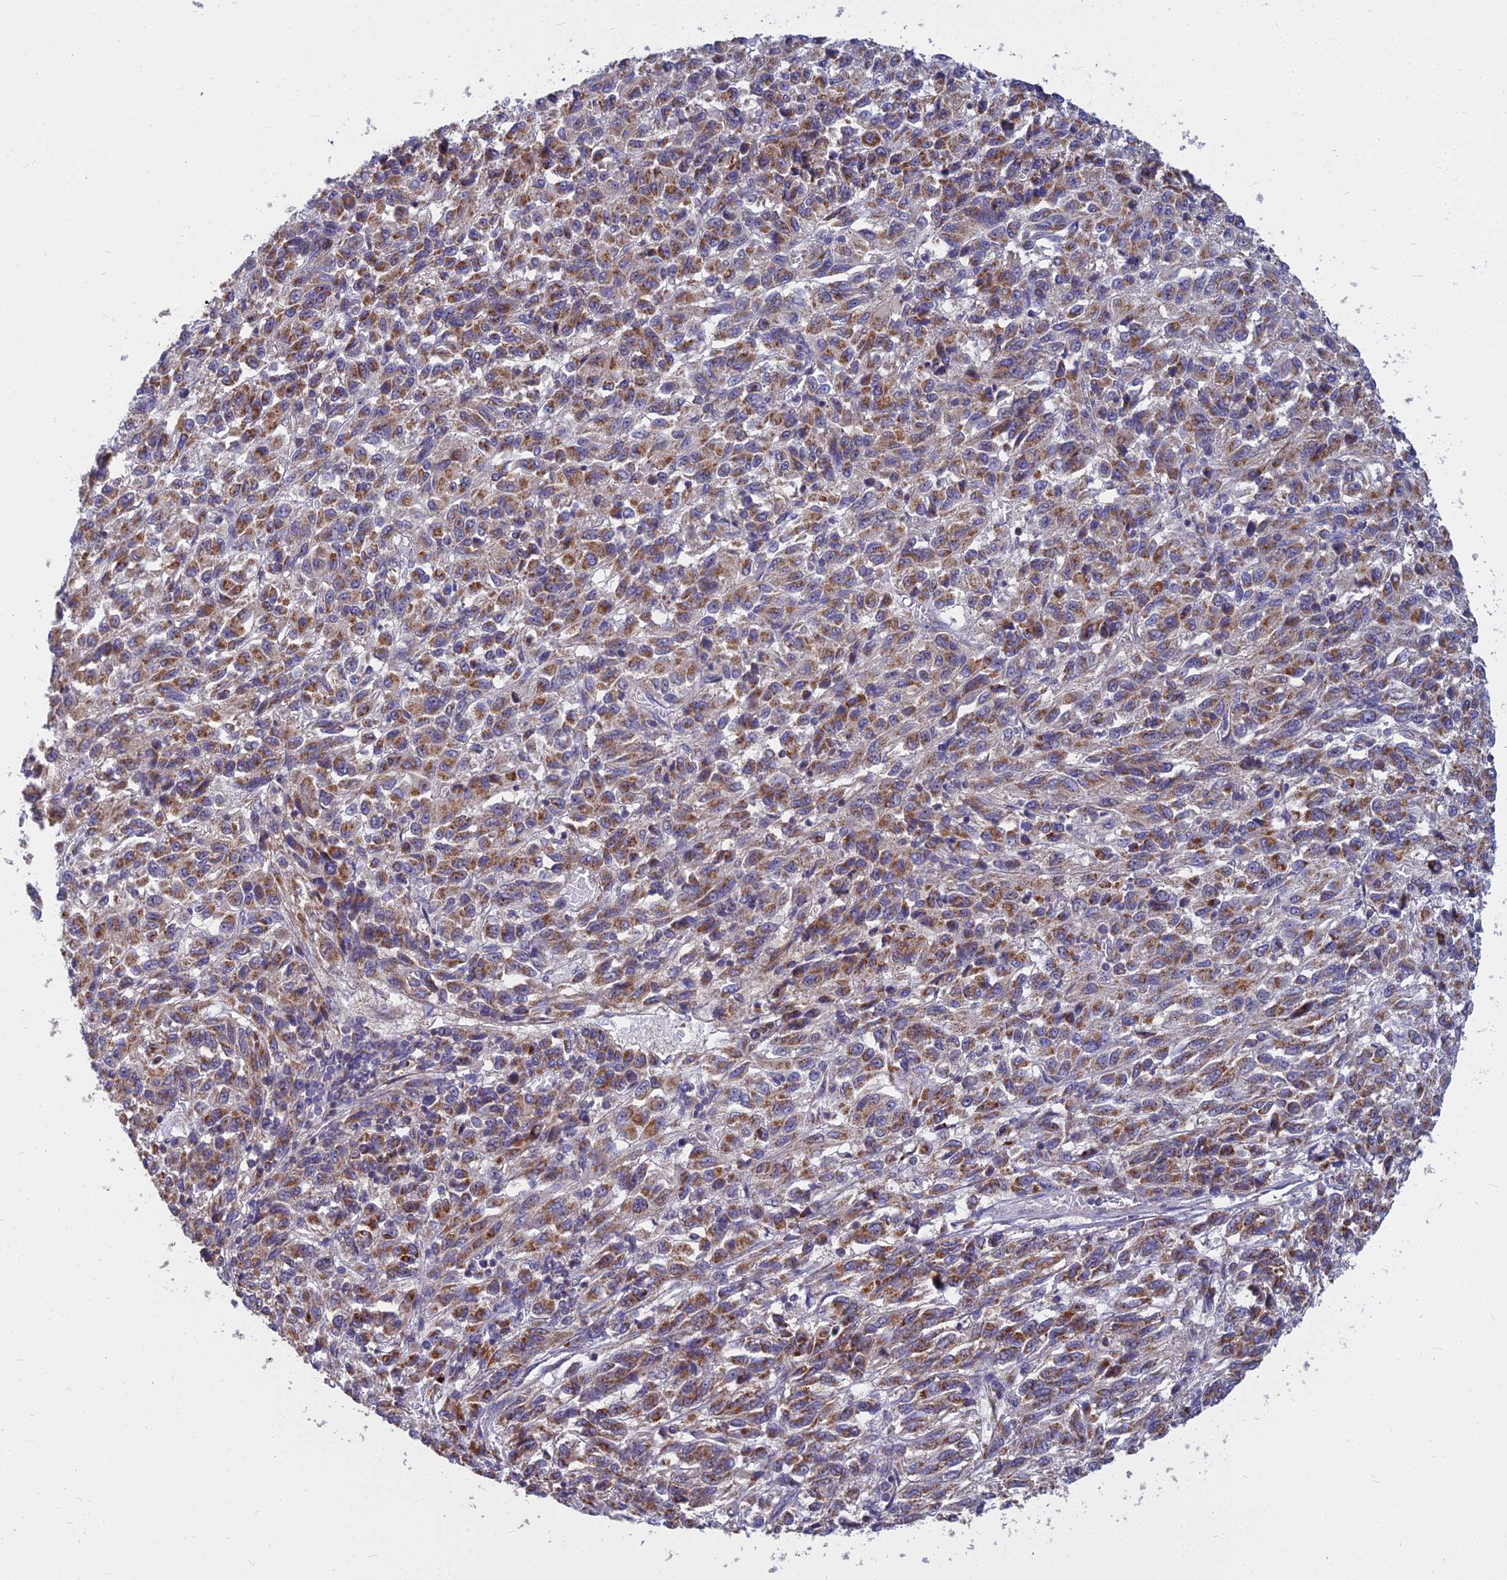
{"staining": {"intensity": "moderate", "quantity": ">75%", "location": "cytoplasmic/membranous"}, "tissue": "melanoma", "cell_type": "Tumor cells", "image_type": "cancer", "snomed": [{"axis": "morphology", "description": "Malignant melanoma, Metastatic site"}, {"axis": "topography", "description": "Lung"}], "caption": "A high-resolution photomicrograph shows IHC staining of melanoma, which exhibits moderate cytoplasmic/membranous positivity in about >75% of tumor cells.", "gene": "COX20", "patient": {"sex": "male", "age": 64}}